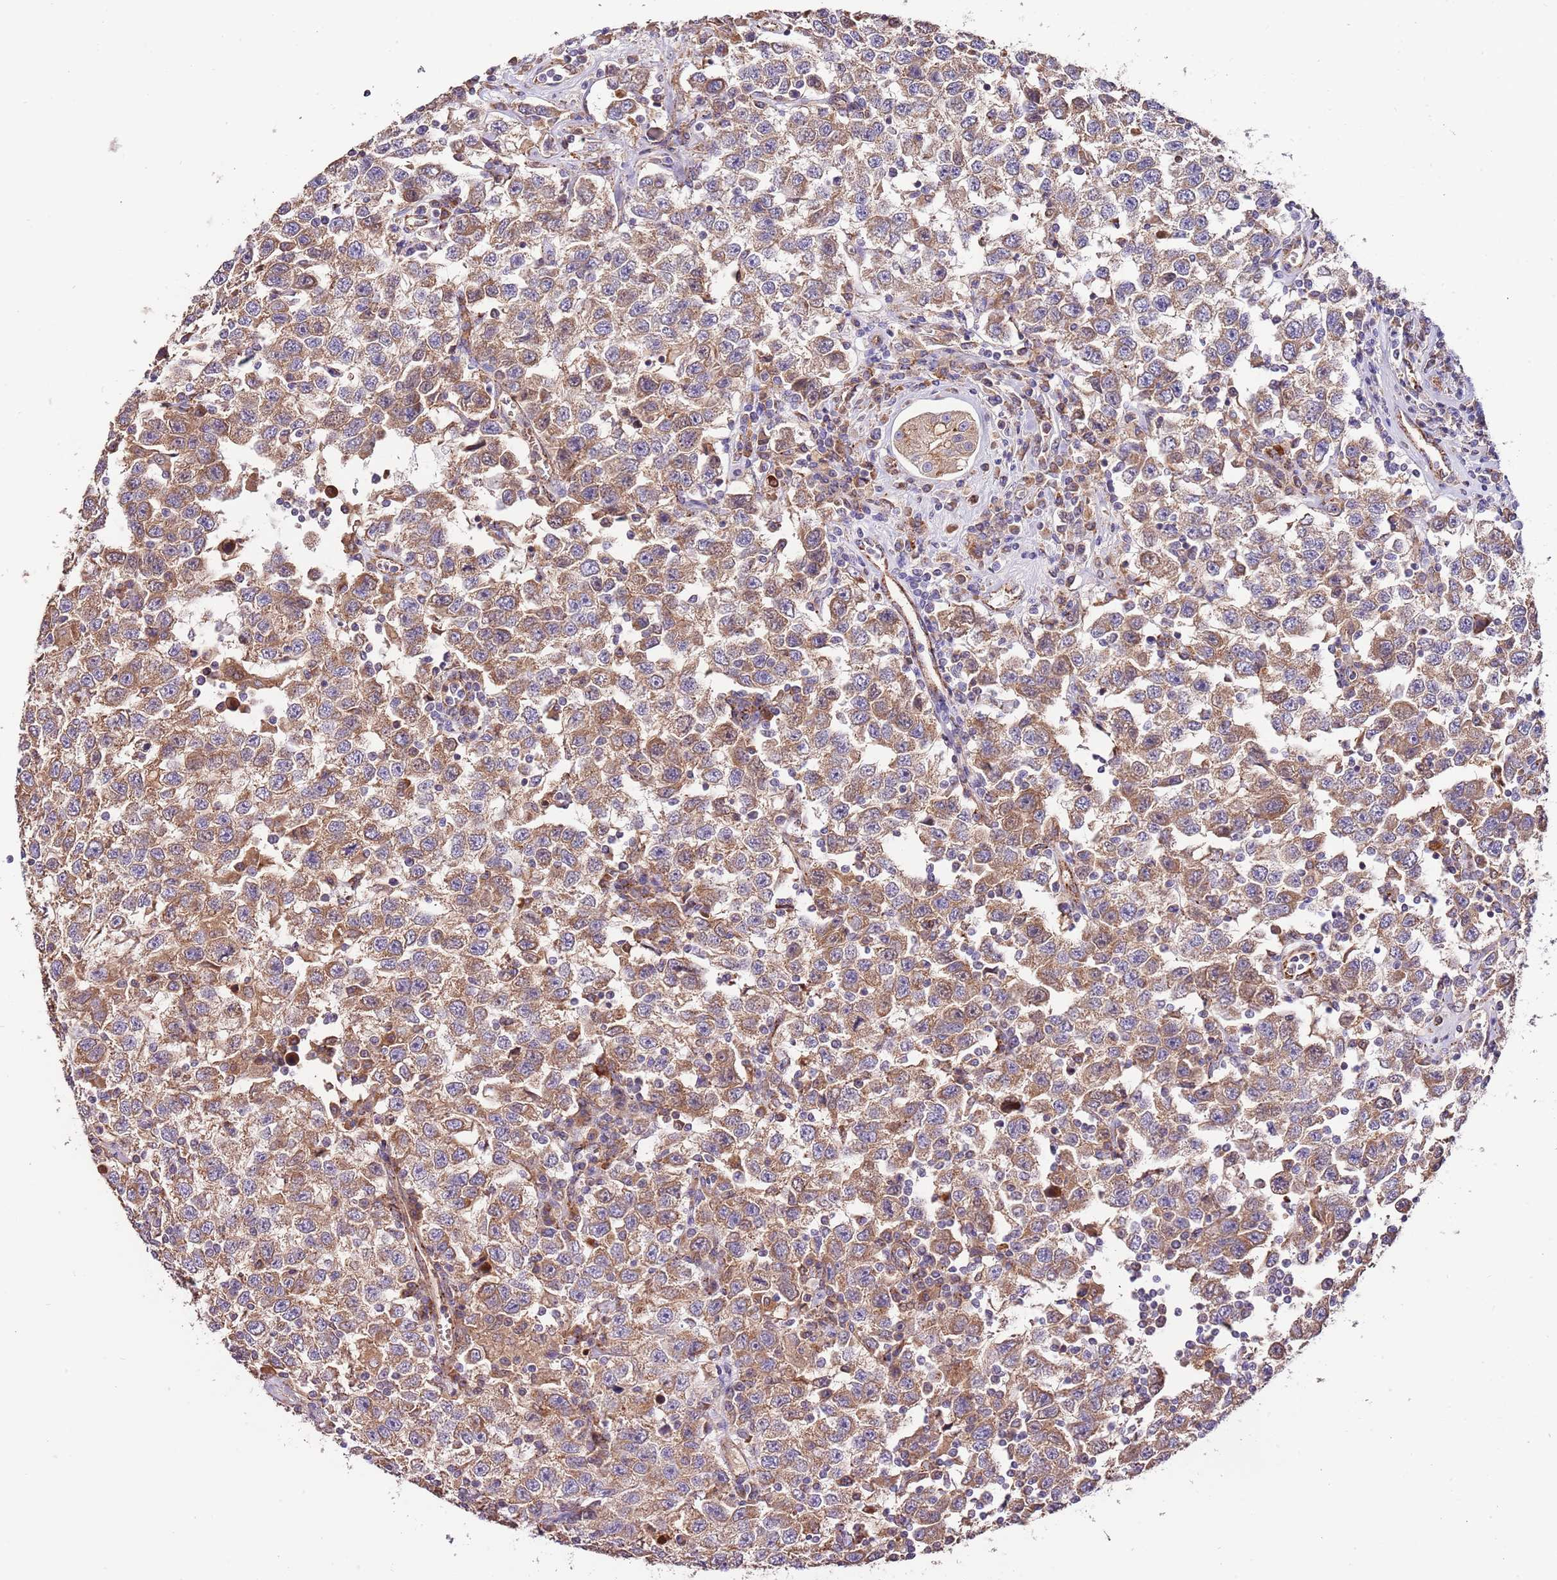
{"staining": {"intensity": "moderate", "quantity": ">75%", "location": "cytoplasmic/membranous"}, "tissue": "testis cancer", "cell_type": "Tumor cells", "image_type": "cancer", "snomed": [{"axis": "morphology", "description": "Seminoma, NOS"}, {"axis": "topography", "description": "Testis"}], "caption": "Protein staining shows moderate cytoplasmic/membranous expression in approximately >75% of tumor cells in testis seminoma. (DAB (3,3'-diaminobenzidine) = brown stain, brightfield microscopy at high magnification).", "gene": "DOCK6", "patient": {"sex": "male", "age": 41}}